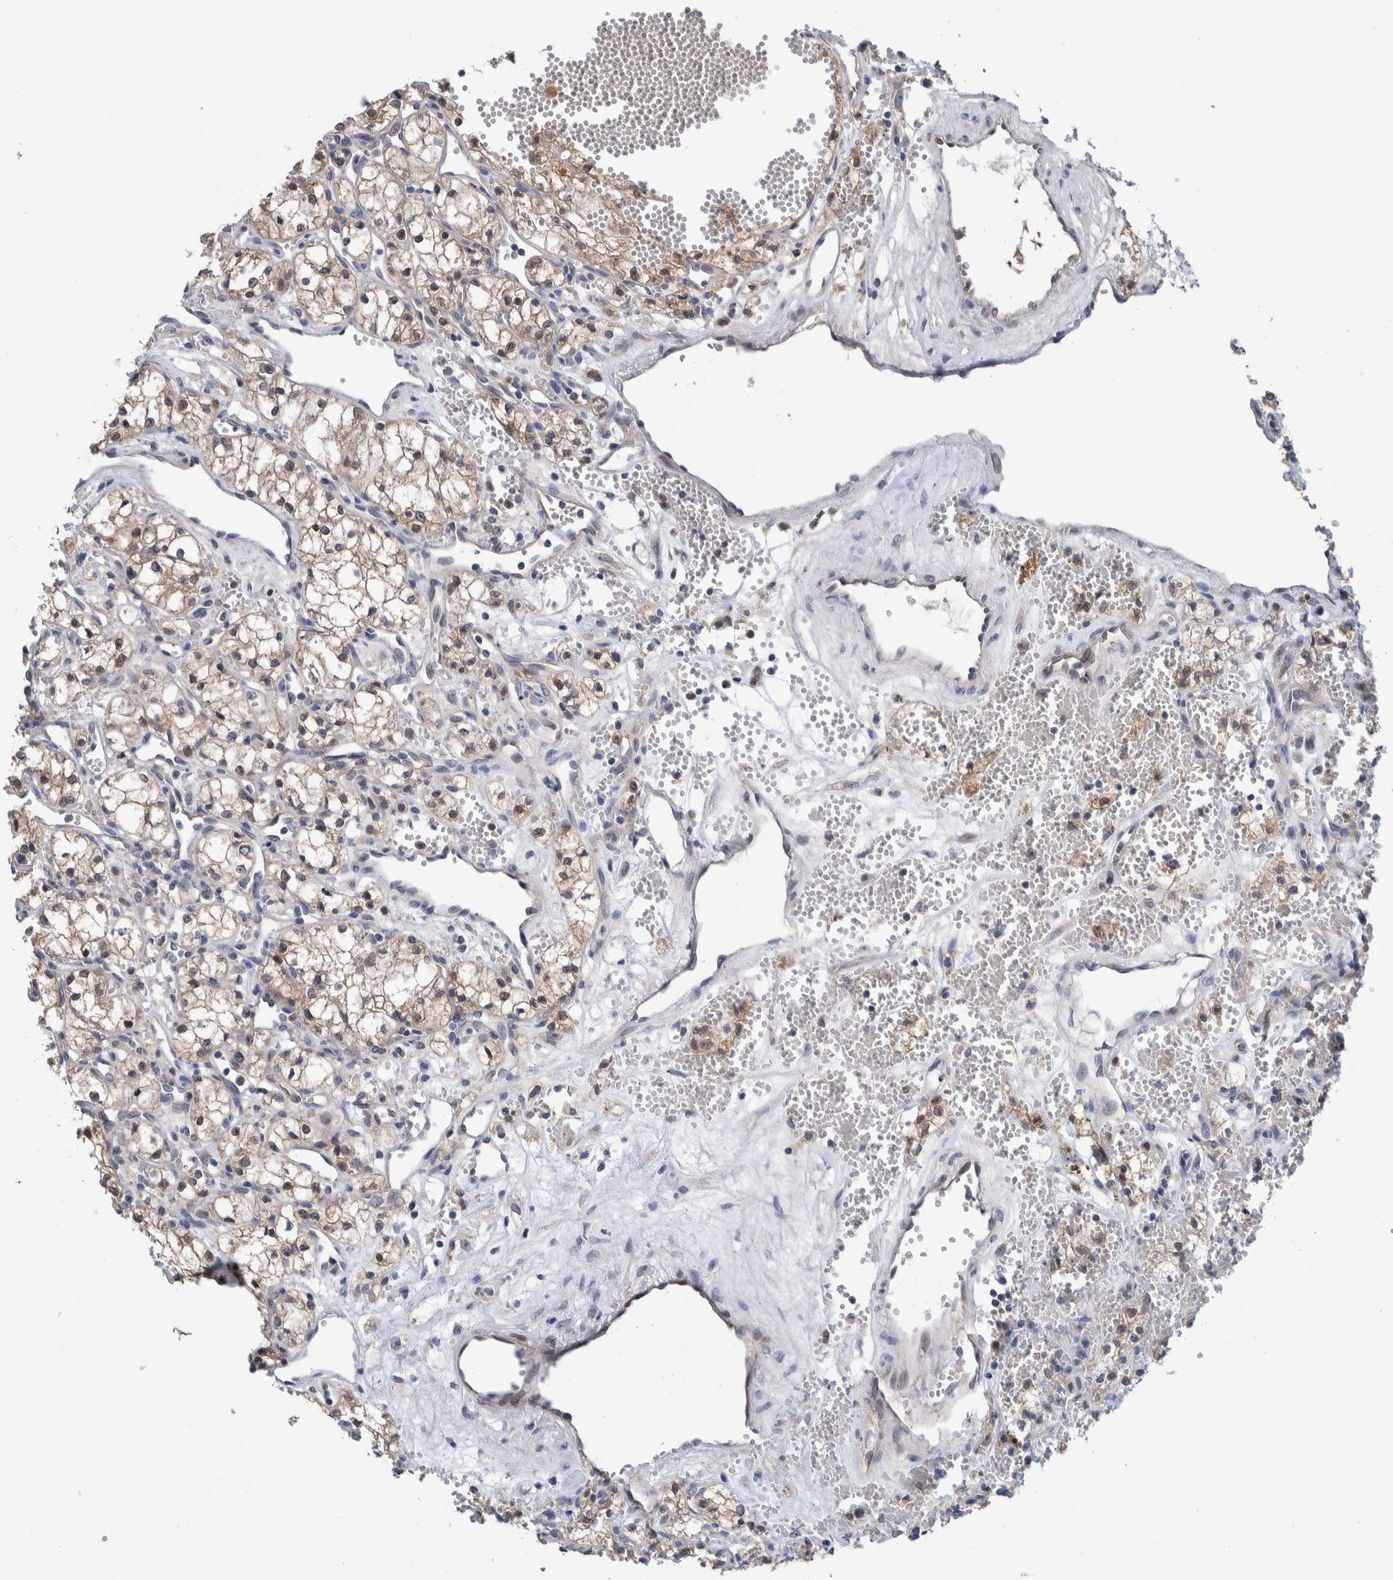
{"staining": {"intensity": "weak", "quantity": "<25%", "location": "cytoplasmic/membranous"}, "tissue": "renal cancer", "cell_type": "Tumor cells", "image_type": "cancer", "snomed": [{"axis": "morphology", "description": "Adenocarcinoma, NOS"}, {"axis": "topography", "description": "Kidney"}], "caption": "Immunohistochemistry micrograph of adenocarcinoma (renal) stained for a protein (brown), which shows no staining in tumor cells. (DAB immunohistochemistry (IHC) with hematoxylin counter stain).", "gene": "PFAS", "patient": {"sex": "male", "age": 59}}